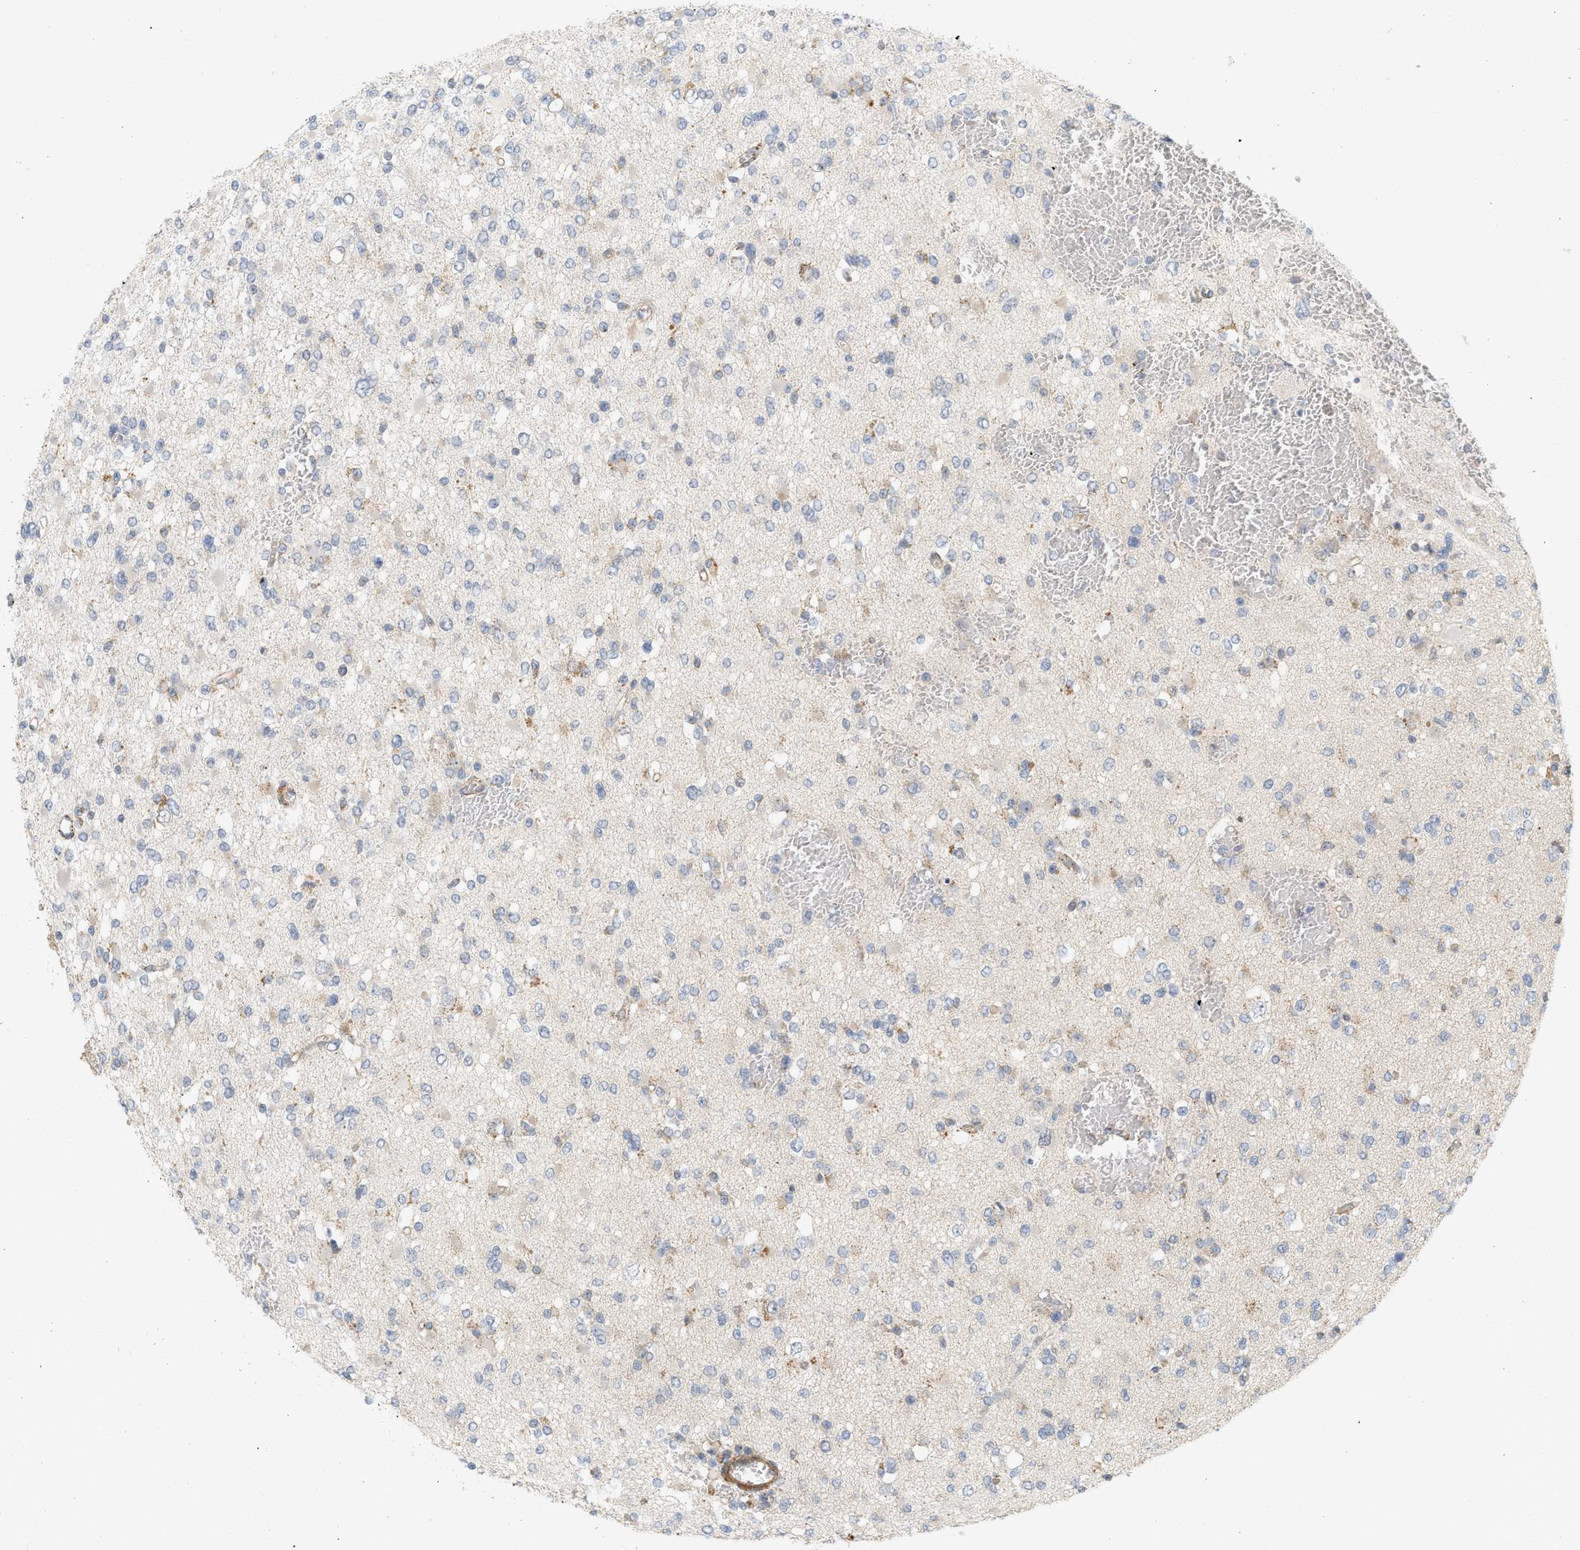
{"staining": {"intensity": "weak", "quantity": "<25%", "location": "cytoplasmic/membranous"}, "tissue": "glioma", "cell_type": "Tumor cells", "image_type": "cancer", "snomed": [{"axis": "morphology", "description": "Glioma, malignant, Low grade"}, {"axis": "topography", "description": "Brain"}], "caption": "An immunohistochemistry histopathology image of glioma is shown. There is no staining in tumor cells of glioma. Nuclei are stained in blue.", "gene": "SVOP", "patient": {"sex": "female", "age": 22}}